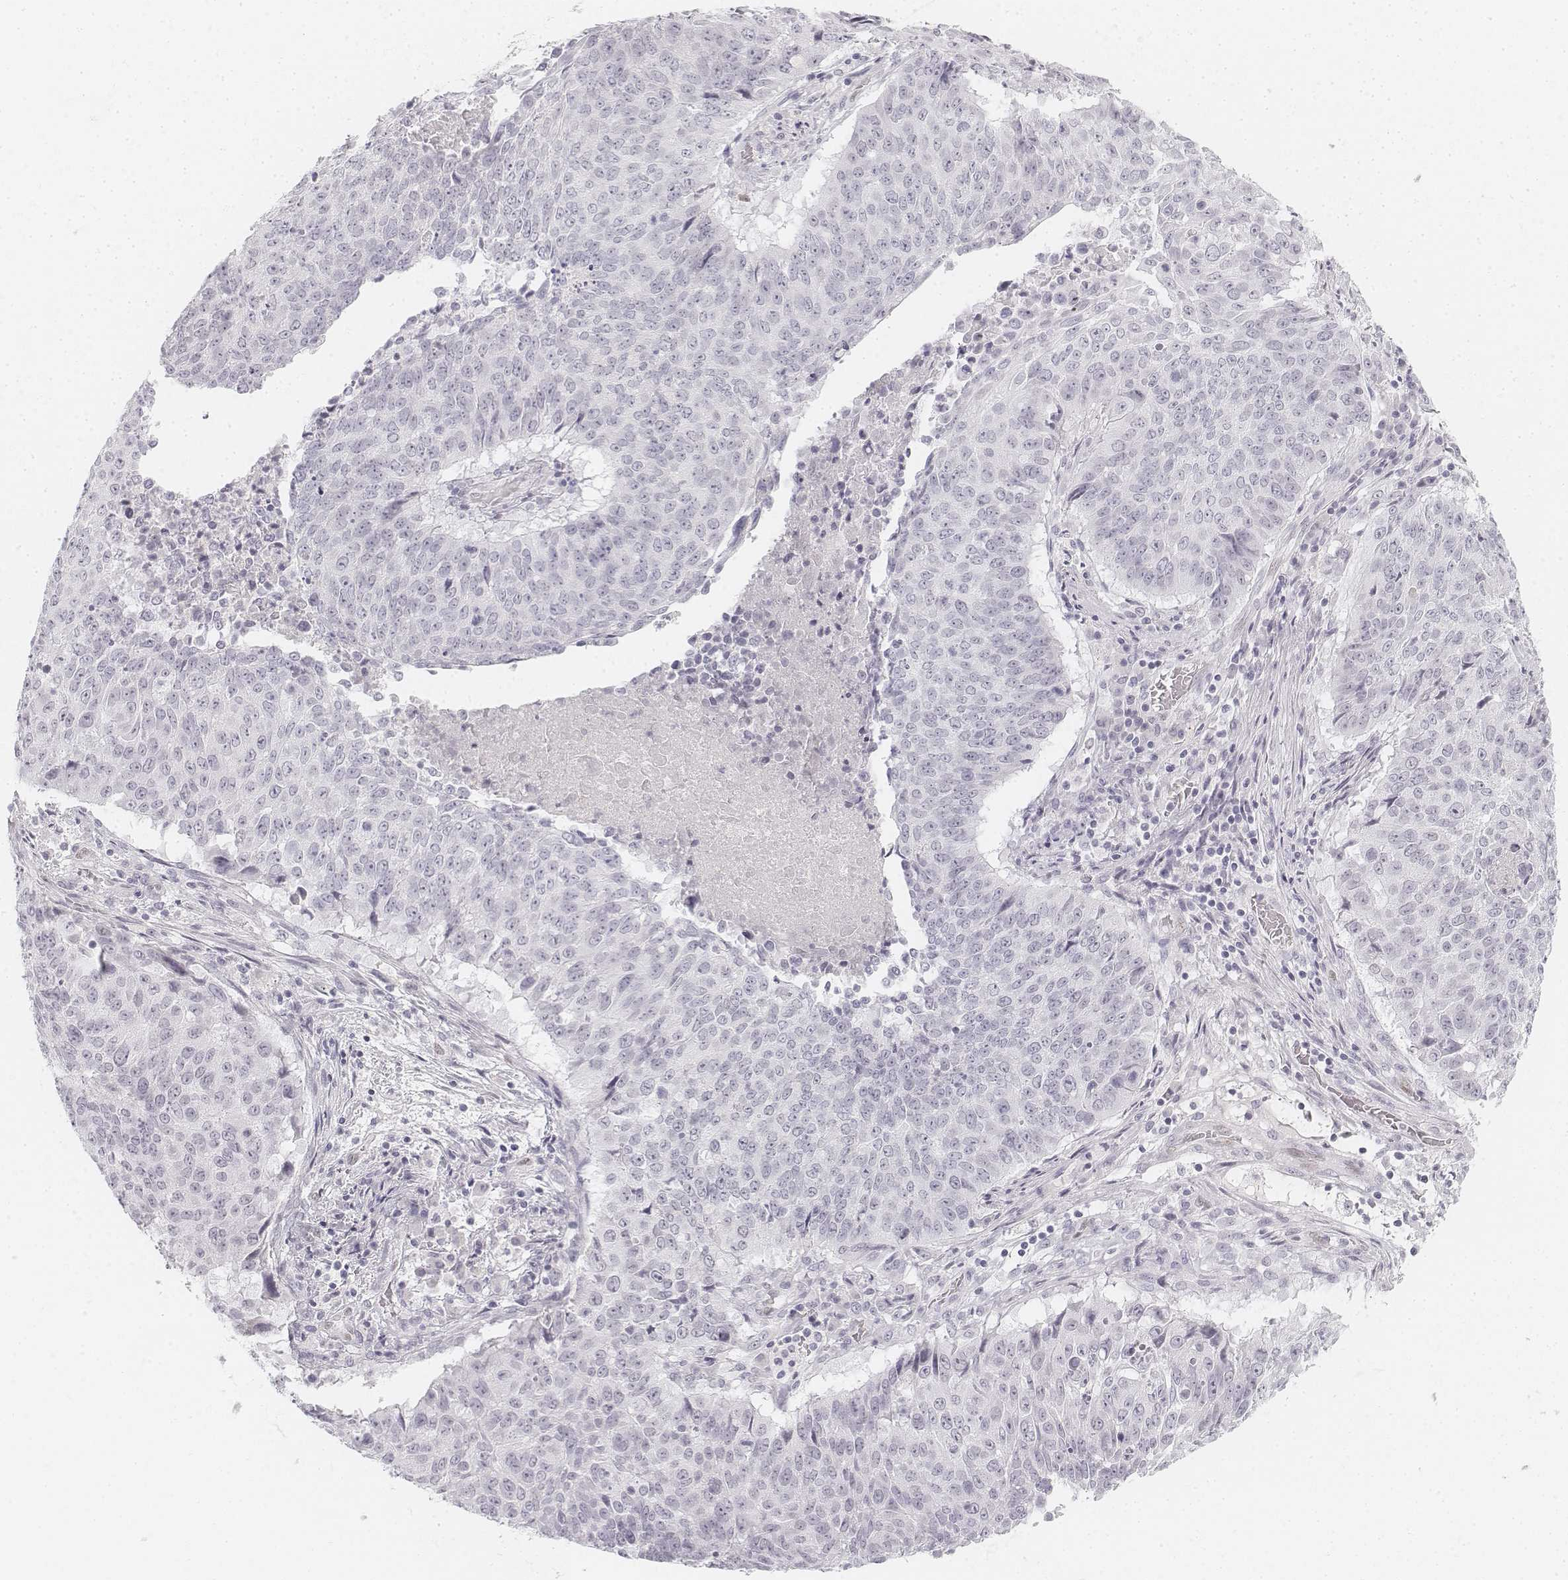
{"staining": {"intensity": "negative", "quantity": "none", "location": "none"}, "tissue": "lung cancer", "cell_type": "Tumor cells", "image_type": "cancer", "snomed": [{"axis": "morphology", "description": "Normal tissue, NOS"}, {"axis": "morphology", "description": "Squamous cell carcinoma, NOS"}, {"axis": "topography", "description": "Bronchus"}, {"axis": "topography", "description": "Lung"}], "caption": "Immunohistochemistry (IHC) photomicrograph of lung cancer stained for a protein (brown), which shows no expression in tumor cells.", "gene": "KRTAP2-1", "patient": {"sex": "male", "age": 64}}